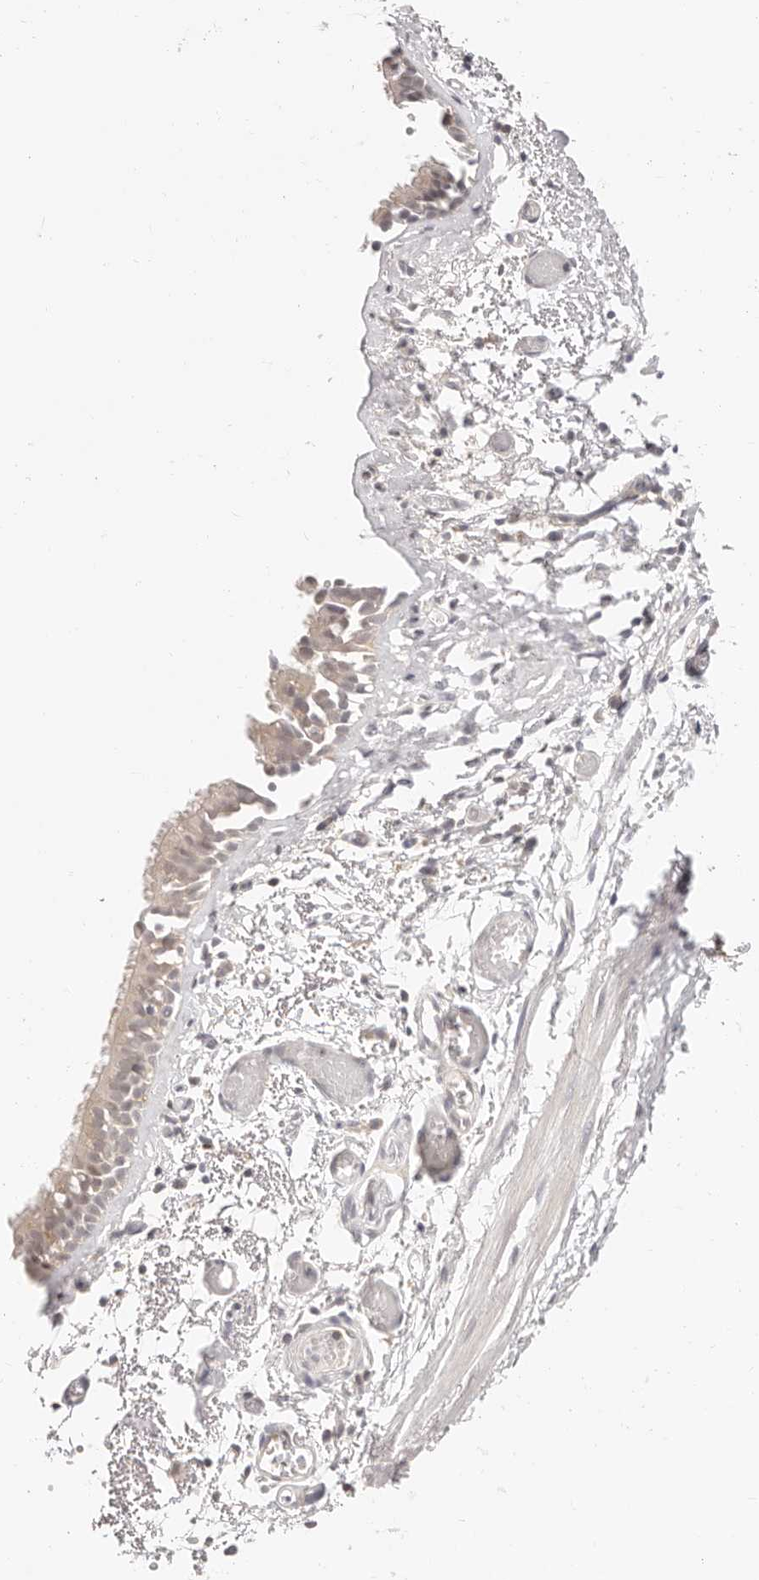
{"staining": {"intensity": "weak", "quantity": "25%-75%", "location": "cytoplasmic/membranous"}, "tissue": "bronchus", "cell_type": "Respiratory epithelial cells", "image_type": "normal", "snomed": [{"axis": "morphology", "description": "Normal tissue, NOS"}, {"axis": "topography", "description": "Bronchus"}, {"axis": "topography", "description": "Lung"}], "caption": "Unremarkable bronchus was stained to show a protein in brown. There is low levels of weak cytoplasmic/membranous expression in approximately 25%-75% of respiratory epithelial cells. Nuclei are stained in blue.", "gene": "DTNBP1", "patient": {"sex": "male", "age": 56}}